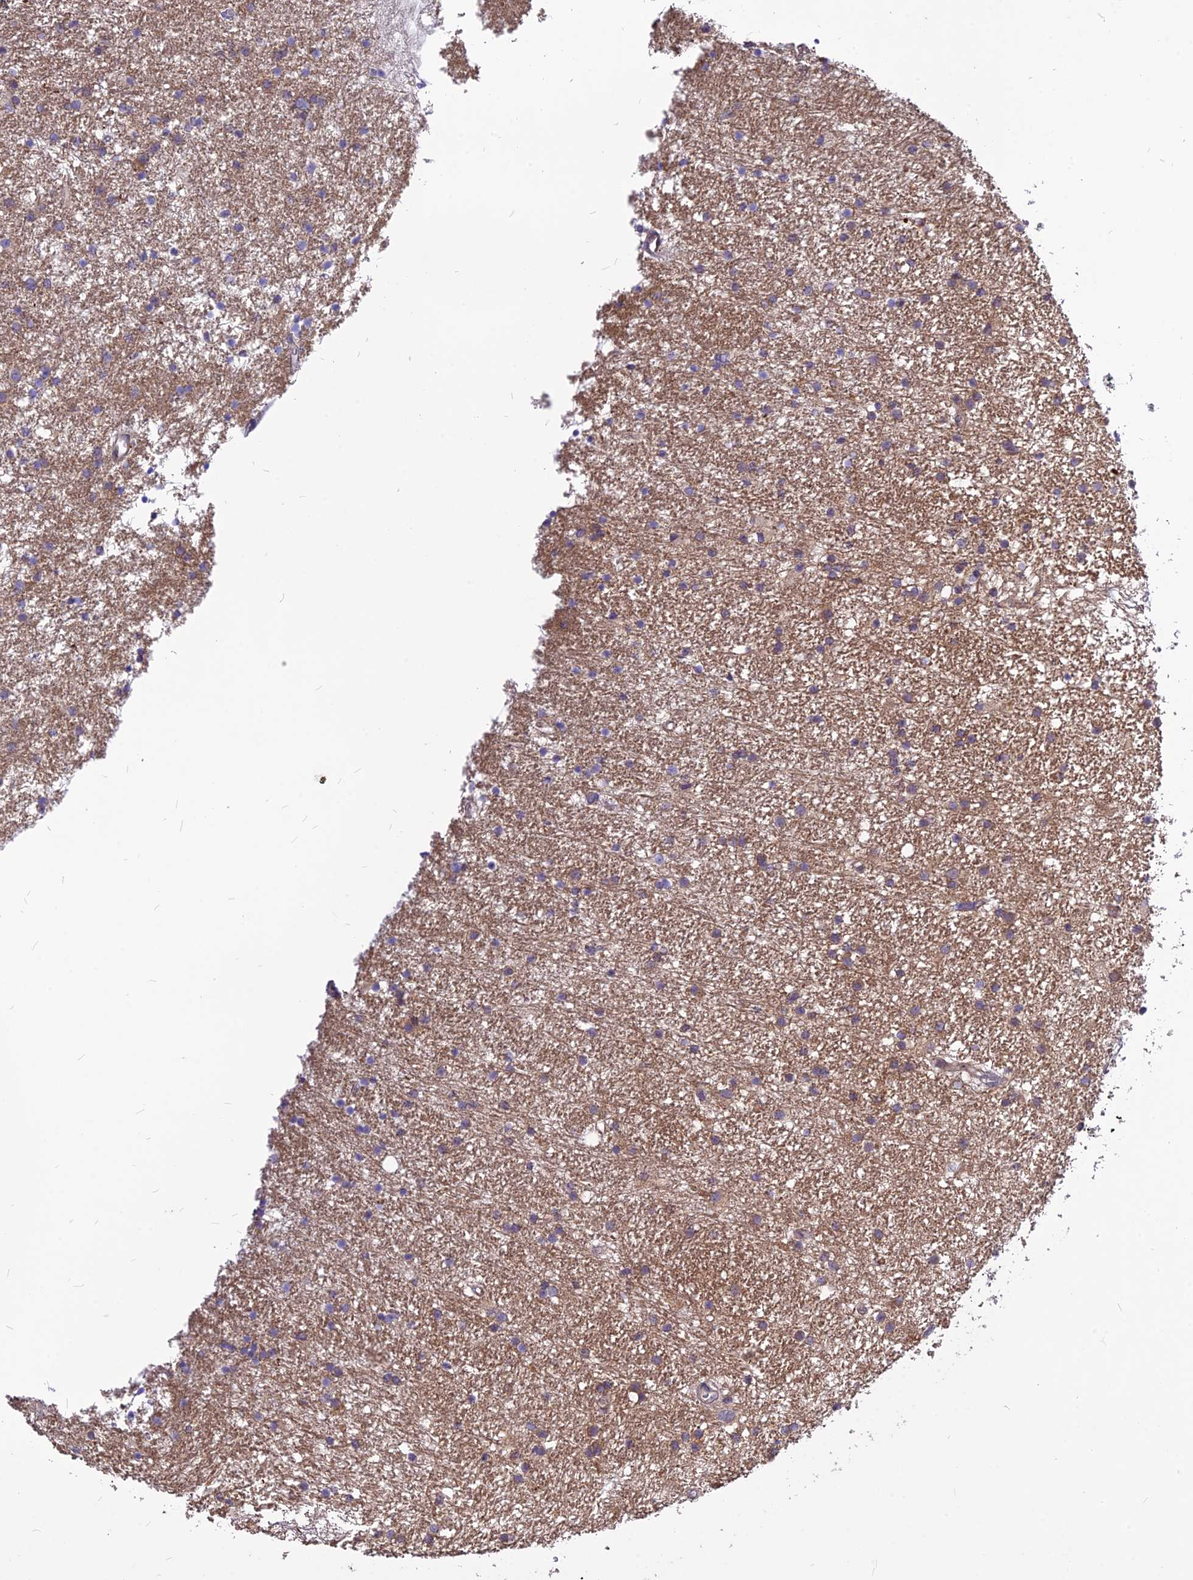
{"staining": {"intensity": "weak", "quantity": "<25%", "location": "cytoplasmic/membranous"}, "tissue": "glioma", "cell_type": "Tumor cells", "image_type": "cancer", "snomed": [{"axis": "morphology", "description": "Glioma, malignant, High grade"}, {"axis": "topography", "description": "Brain"}], "caption": "Immunohistochemical staining of human malignant high-grade glioma reveals no significant expression in tumor cells. The staining is performed using DAB brown chromogen with nuclei counter-stained in using hematoxylin.", "gene": "CZIB", "patient": {"sex": "male", "age": 77}}